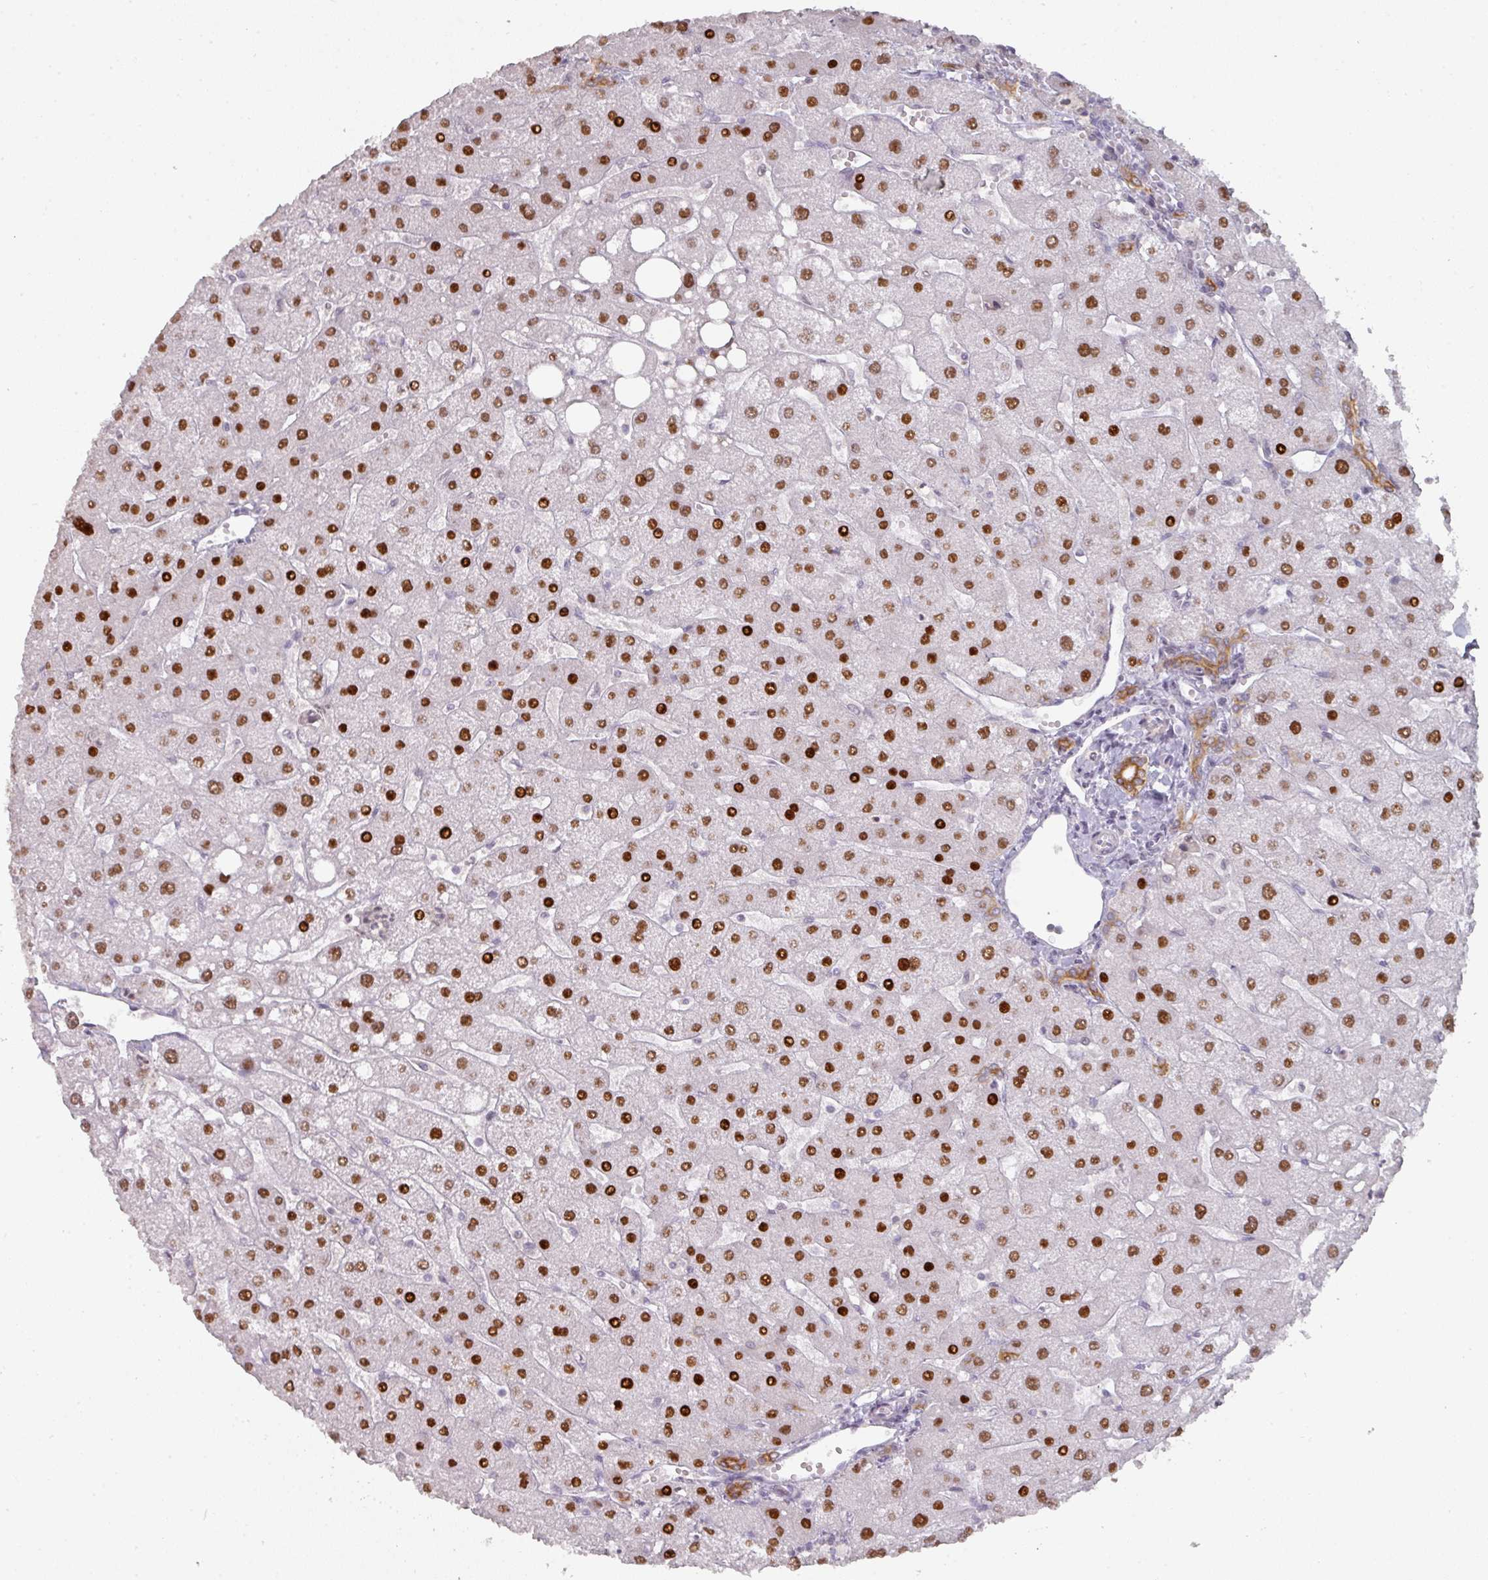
{"staining": {"intensity": "moderate", "quantity": ">75%", "location": "cytoplasmic/membranous"}, "tissue": "liver", "cell_type": "Cholangiocytes", "image_type": "normal", "snomed": [{"axis": "morphology", "description": "Normal tissue, NOS"}, {"axis": "topography", "description": "Liver"}], "caption": "Protein staining of unremarkable liver exhibits moderate cytoplasmic/membranous positivity in approximately >75% of cholangiocytes. (IHC, brightfield microscopy, high magnification).", "gene": "GTF2H3", "patient": {"sex": "male", "age": 67}}